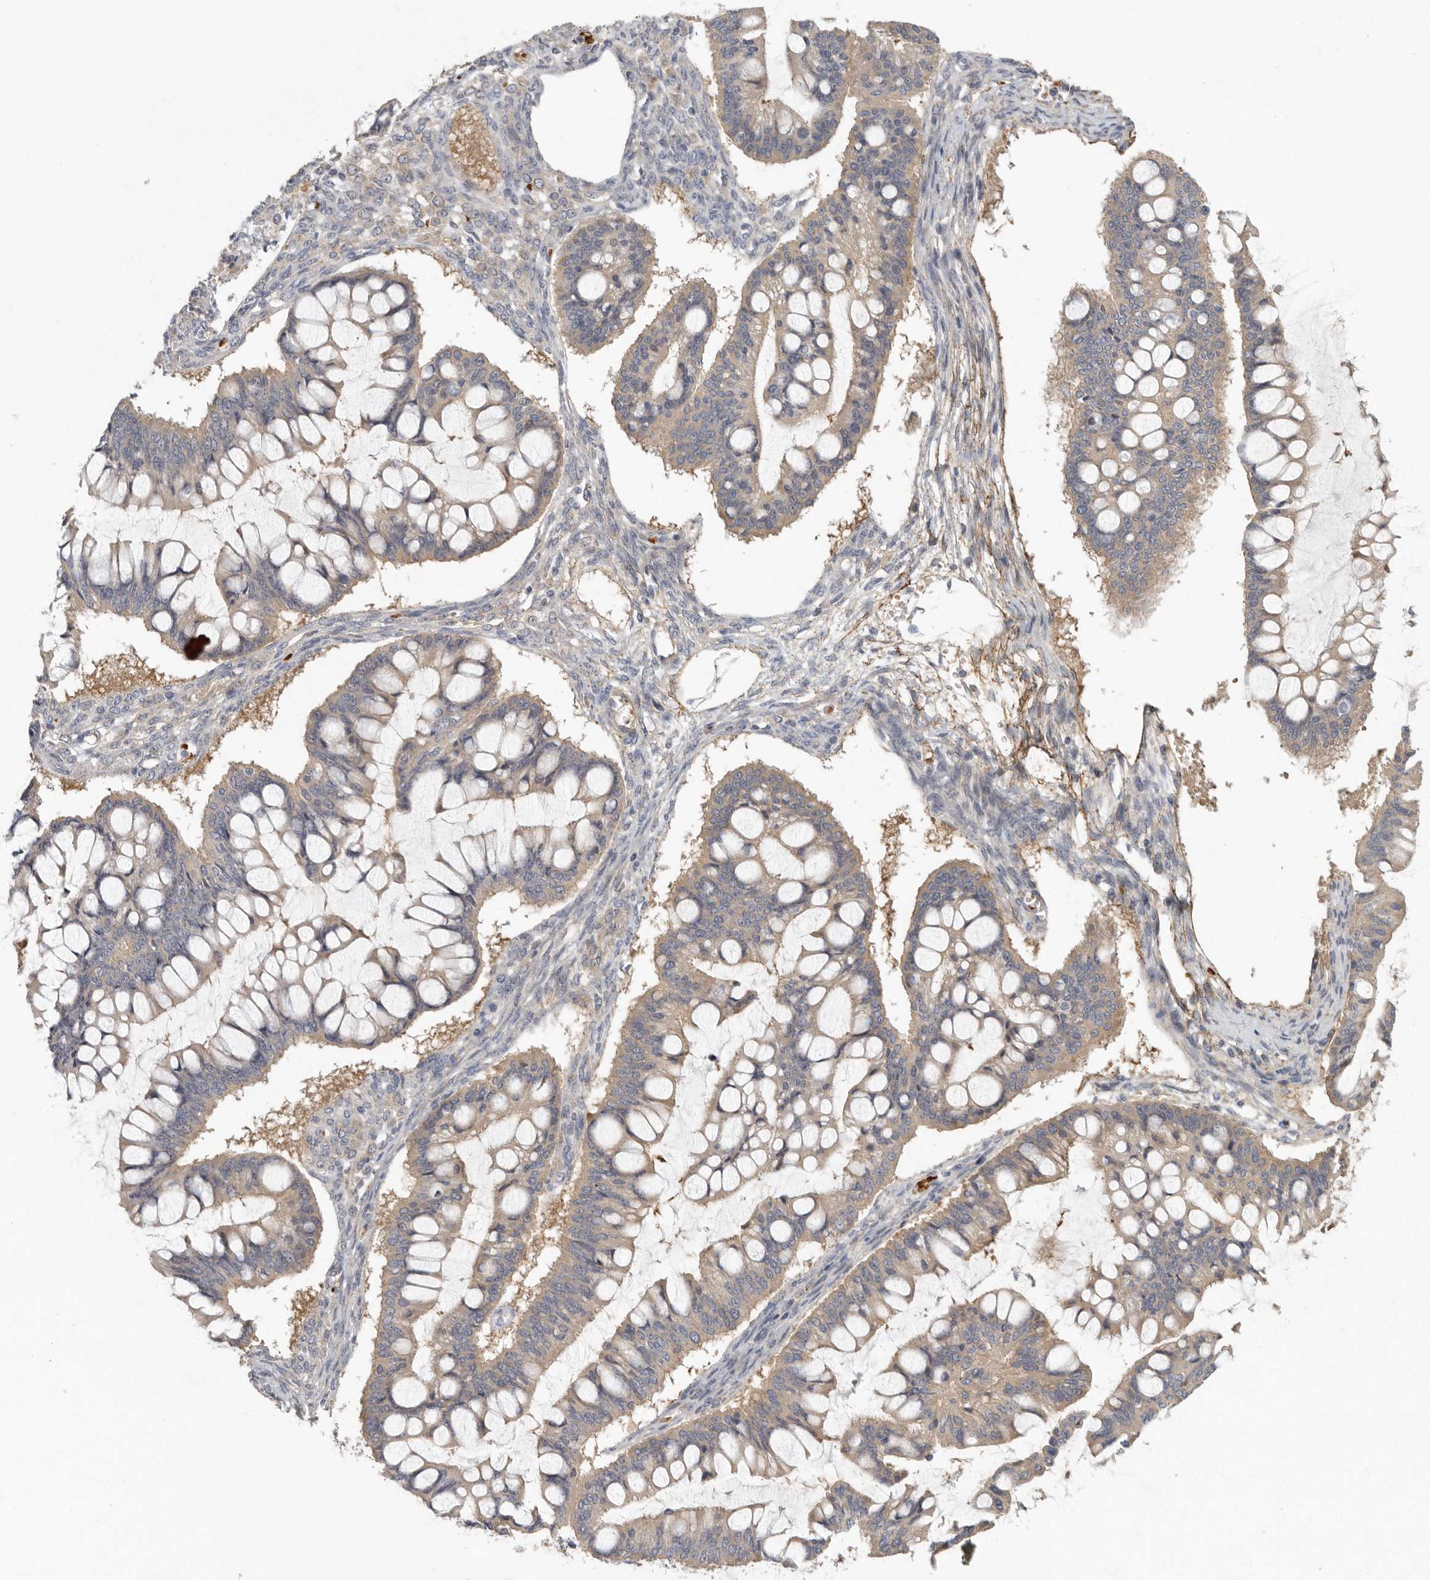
{"staining": {"intensity": "weak", "quantity": ">75%", "location": "cytoplasmic/membranous"}, "tissue": "ovarian cancer", "cell_type": "Tumor cells", "image_type": "cancer", "snomed": [{"axis": "morphology", "description": "Cystadenocarcinoma, mucinous, NOS"}, {"axis": "topography", "description": "Ovary"}], "caption": "DAB immunohistochemical staining of mucinous cystadenocarcinoma (ovarian) demonstrates weak cytoplasmic/membranous protein positivity in approximately >75% of tumor cells.", "gene": "CFAP298", "patient": {"sex": "female", "age": 73}}